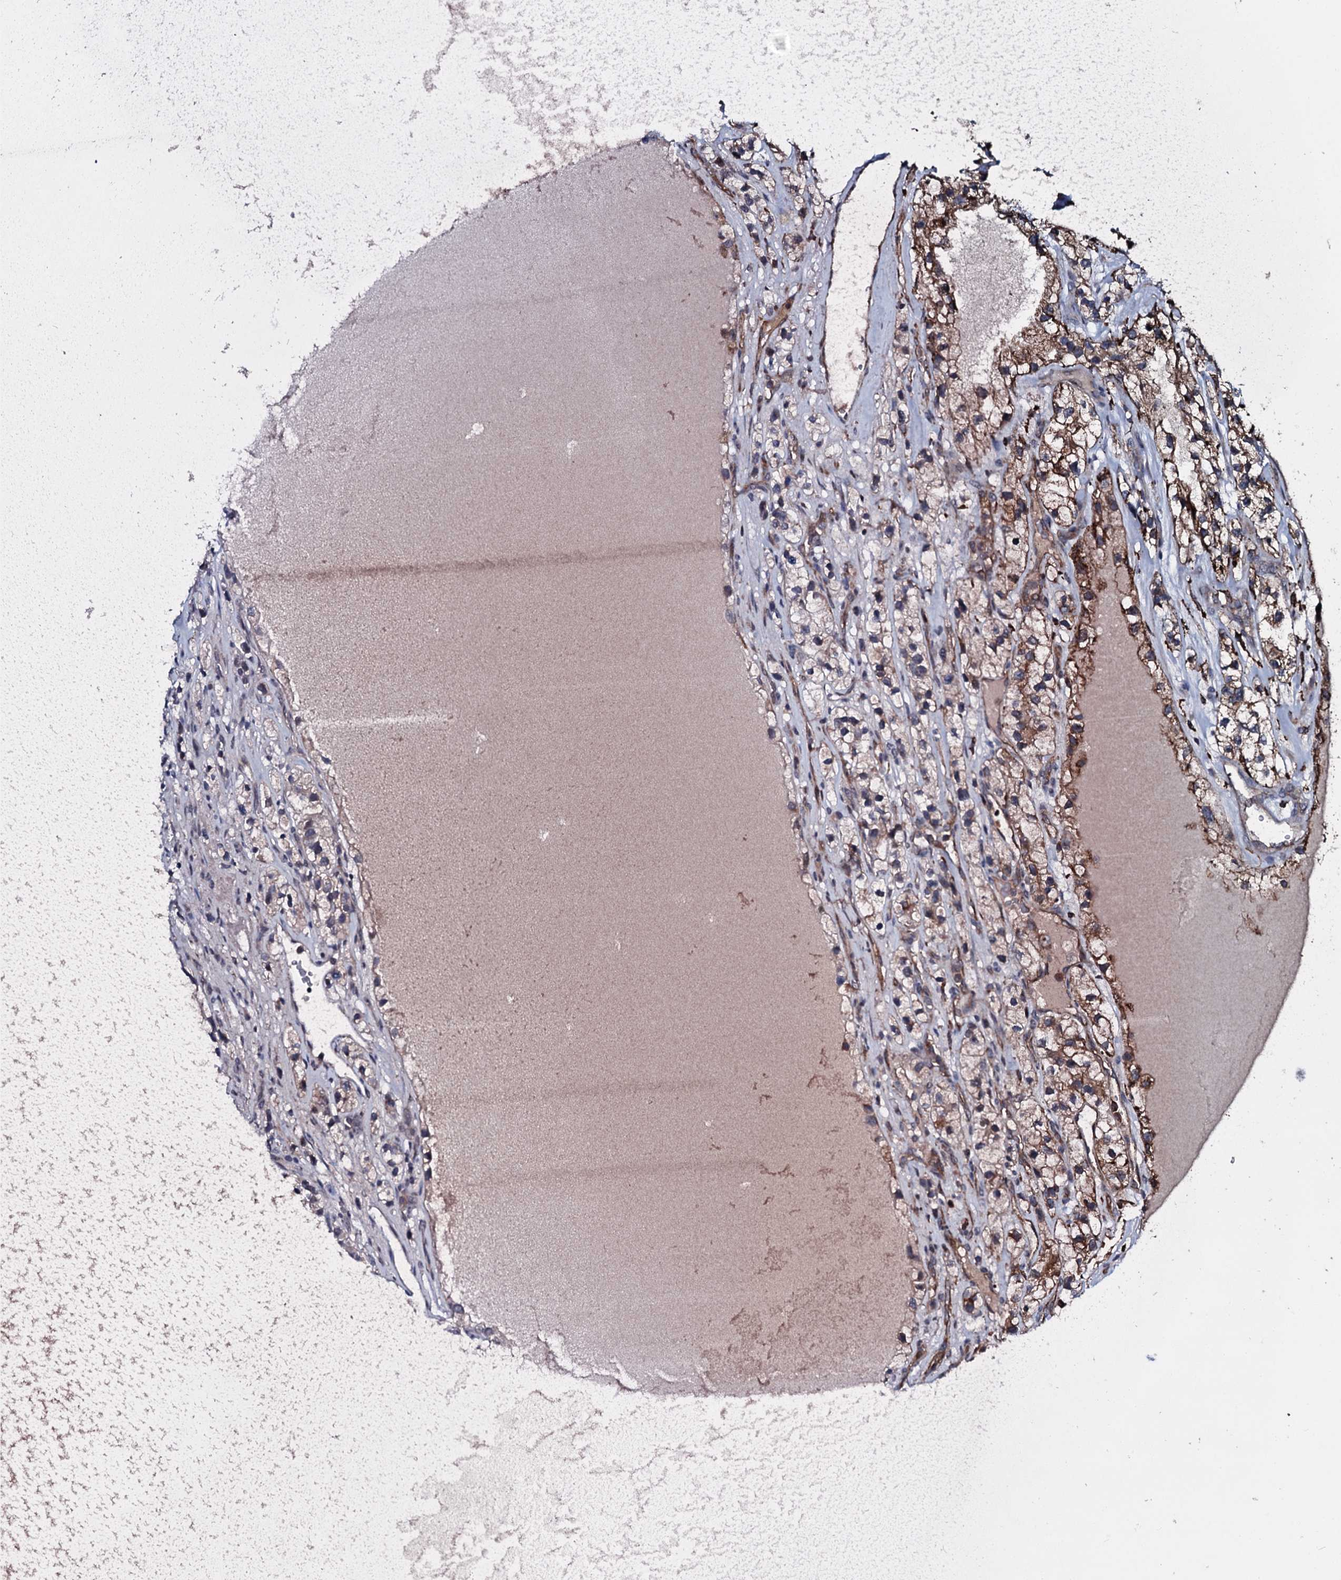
{"staining": {"intensity": "moderate", "quantity": "25%-75%", "location": "cytoplasmic/membranous"}, "tissue": "renal cancer", "cell_type": "Tumor cells", "image_type": "cancer", "snomed": [{"axis": "morphology", "description": "Adenocarcinoma, NOS"}, {"axis": "topography", "description": "Kidney"}], "caption": "Brown immunohistochemical staining in human renal cancer exhibits moderate cytoplasmic/membranous positivity in about 25%-75% of tumor cells.", "gene": "TPGS2", "patient": {"sex": "female", "age": 57}}